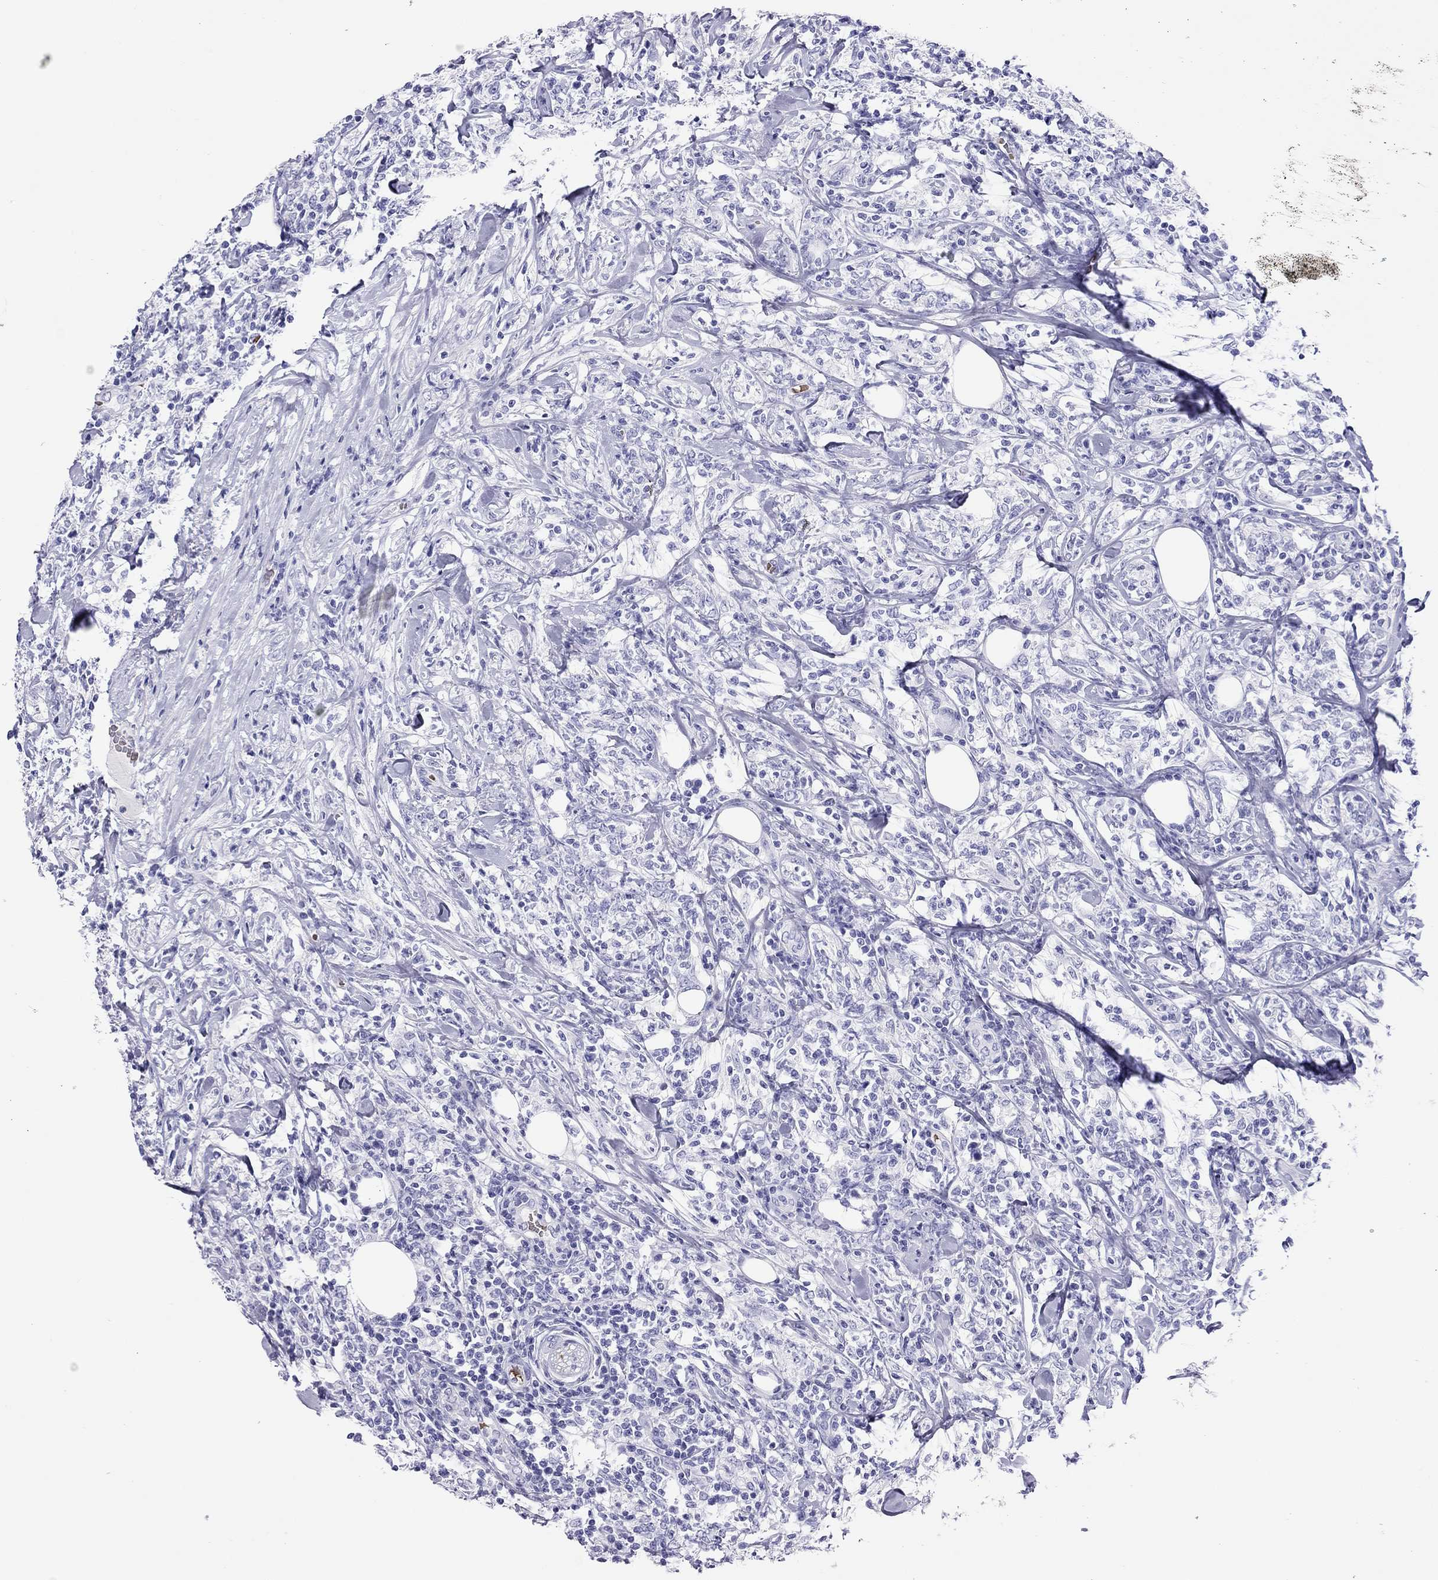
{"staining": {"intensity": "negative", "quantity": "none", "location": "none"}, "tissue": "lymphoma", "cell_type": "Tumor cells", "image_type": "cancer", "snomed": [{"axis": "morphology", "description": "Malignant lymphoma, non-Hodgkin's type, High grade"}, {"axis": "topography", "description": "Lymph node"}], "caption": "Immunohistochemical staining of human high-grade malignant lymphoma, non-Hodgkin's type shows no significant staining in tumor cells.", "gene": "PTPRN", "patient": {"sex": "female", "age": 84}}